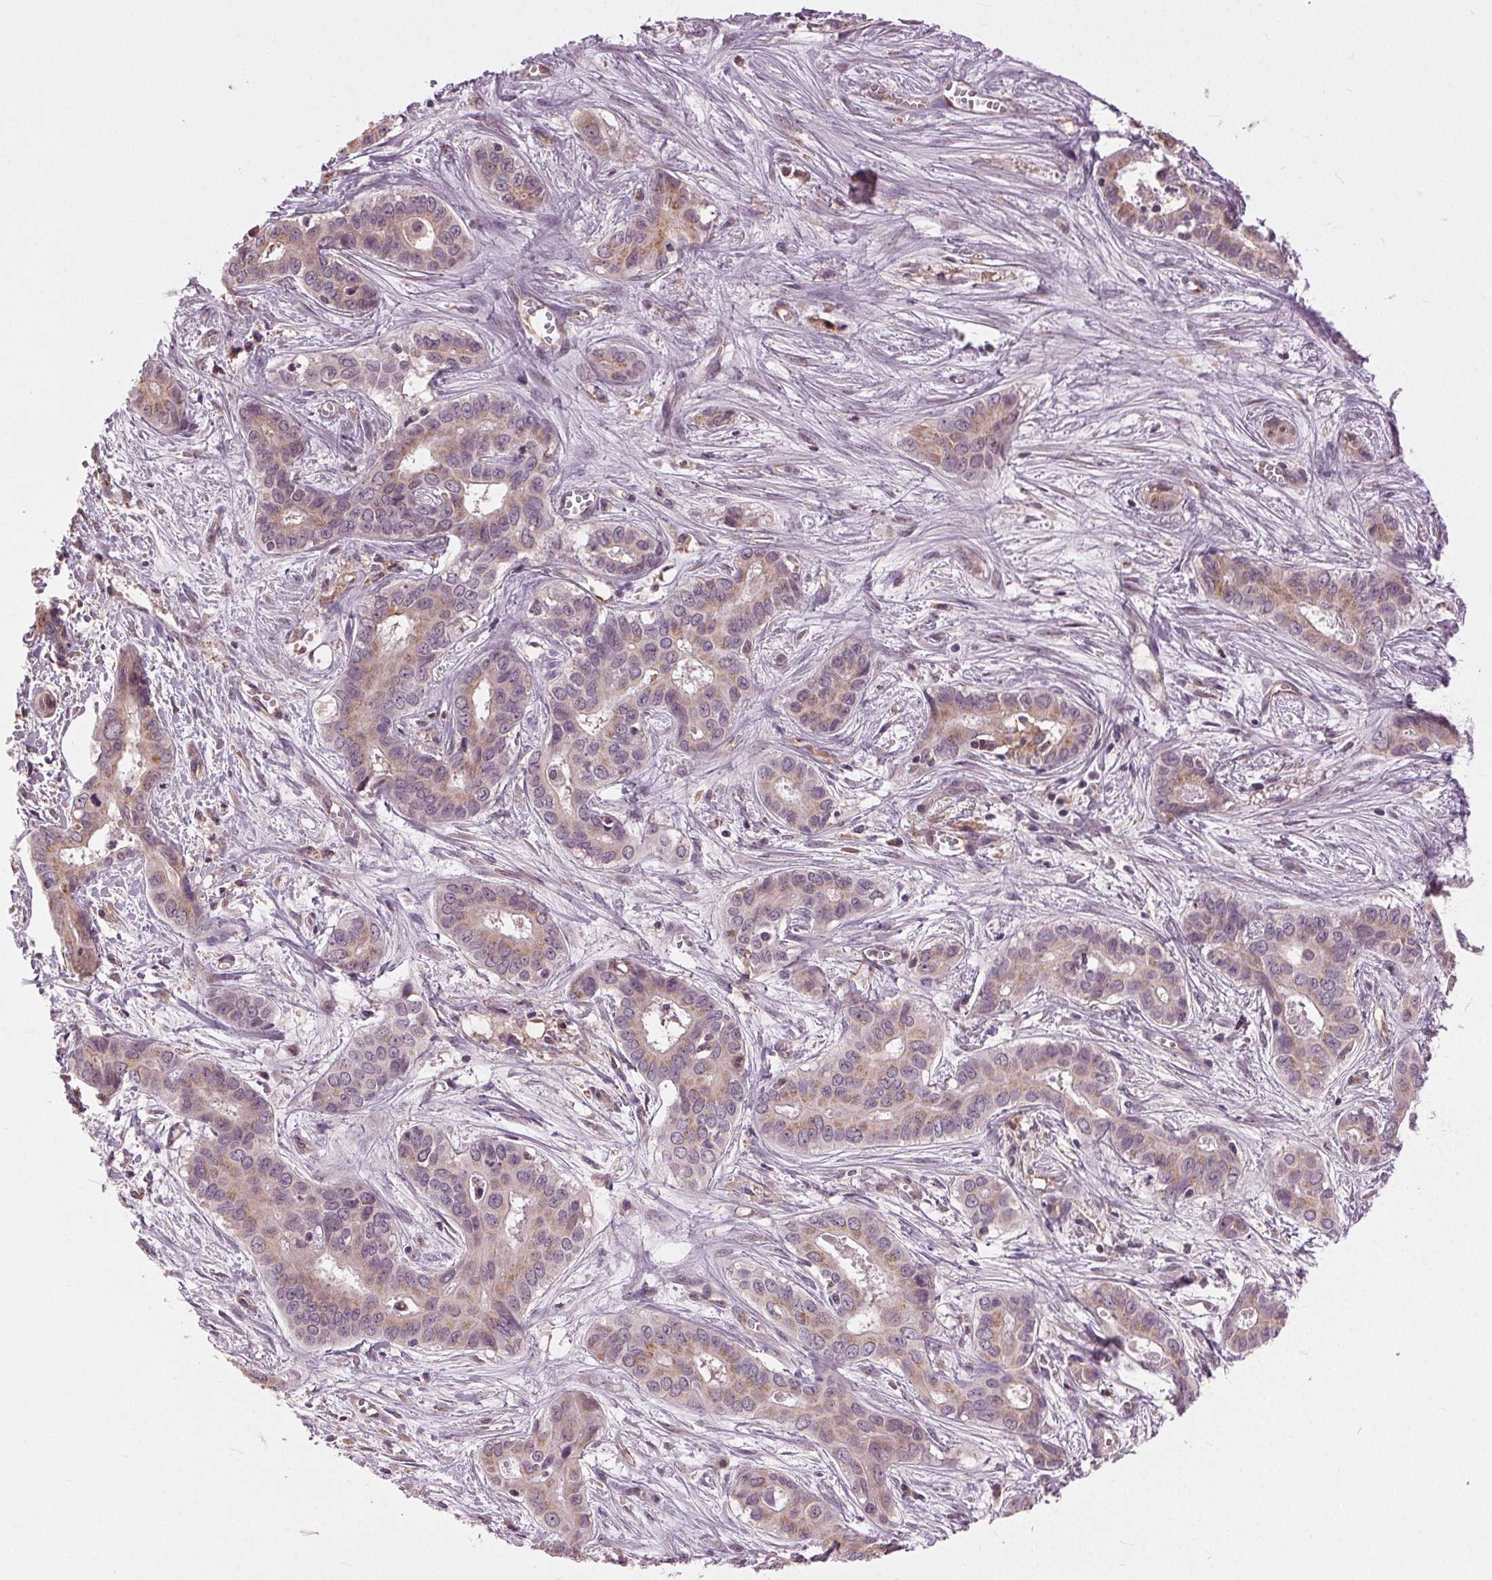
{"staining": {"intensity": "weak", "quantity": "25%-75%", "location": "cytoplasmic/membranous"}, "tissue": "liver cancer", "cell_type": "Tumor cells", "image_type": "cancer", "snomed": [{"axis": "morphology", "description": "Cholangiocarcinoma"}, {"axis": "topography", "description": "Liver"}], "caption": "A brown stain labels weak cytoplasmic/membranous positivity of a protein in liver cancer tumor cells.", "gene": "BSDC1", "patient": {"sex": "female", "age": 65}}